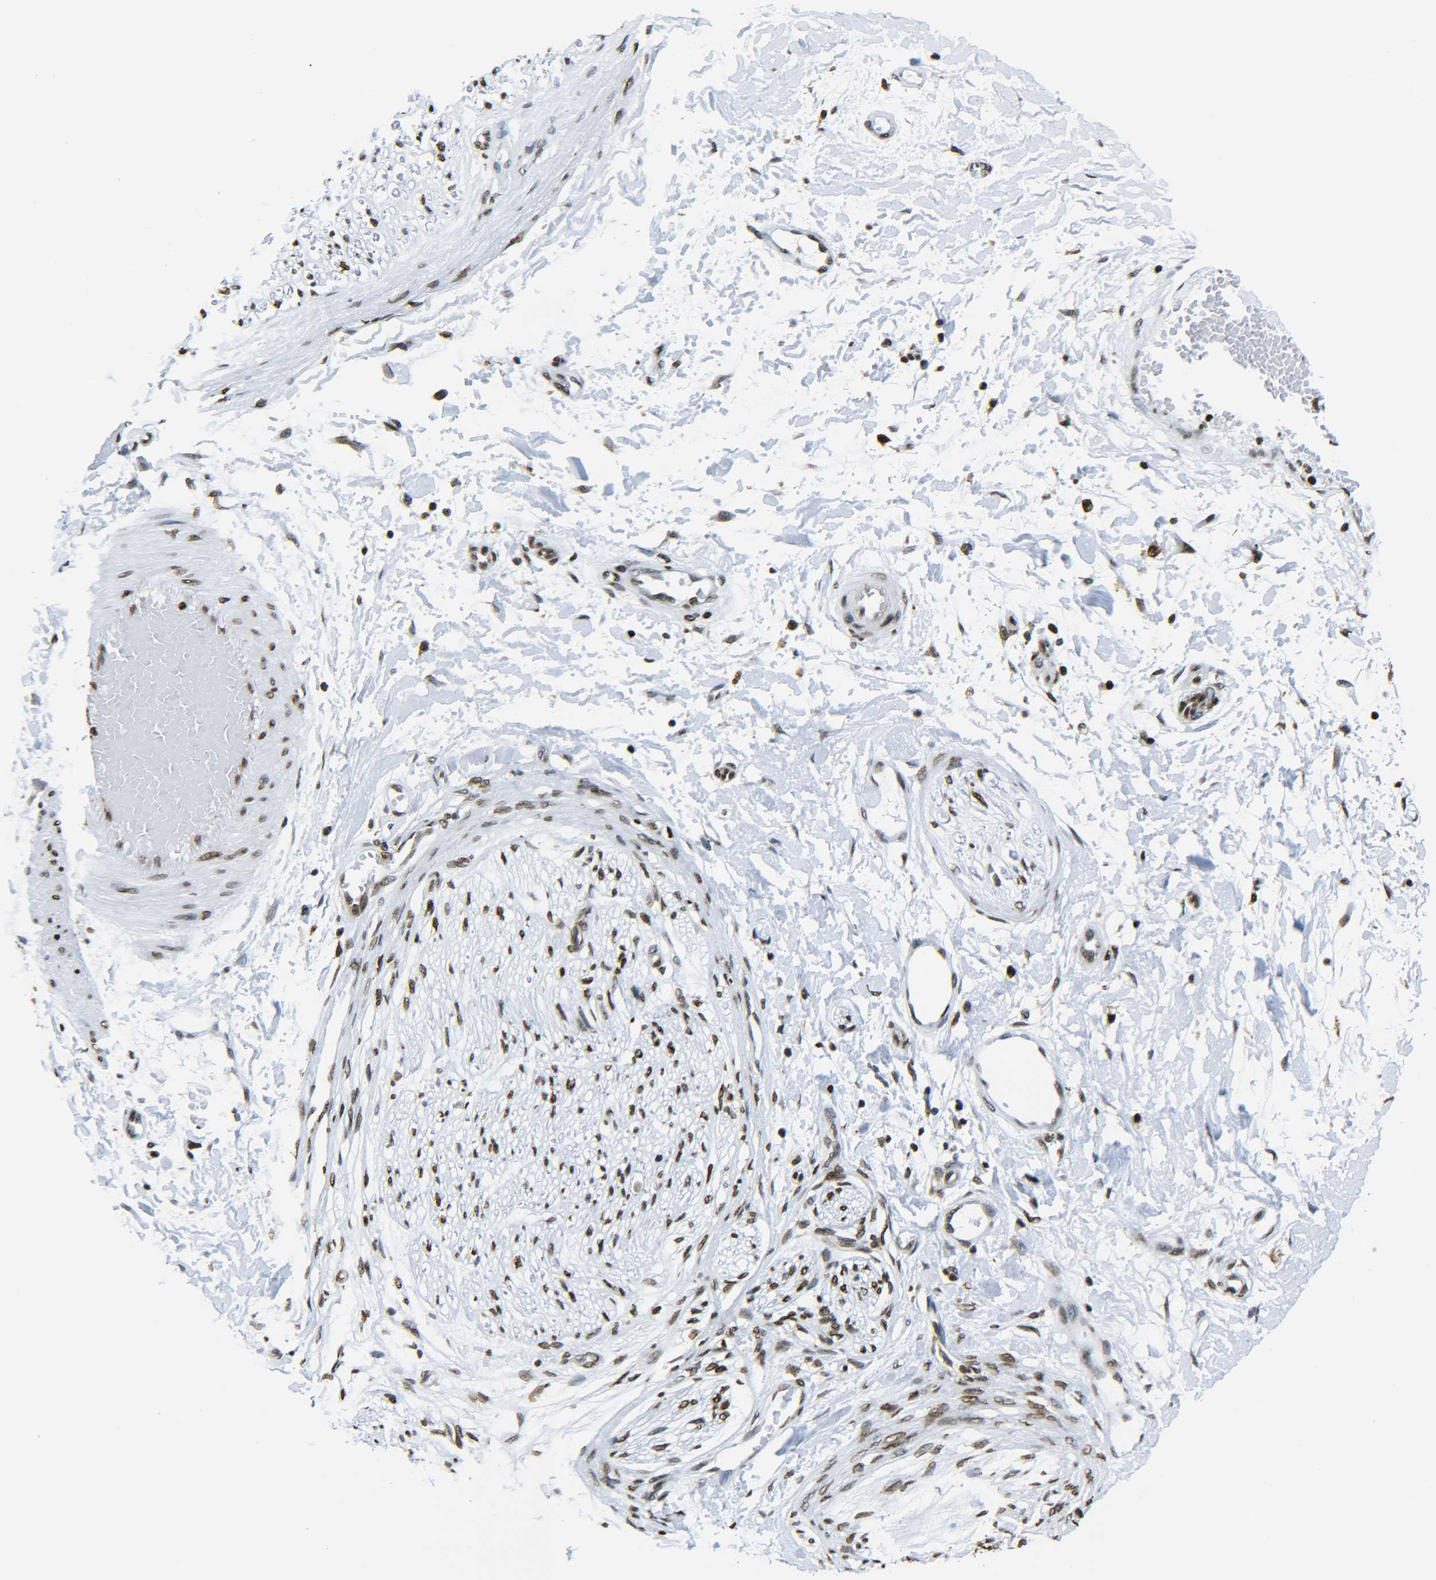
{"staining": {"intensity": "strong", "quantity": ">75%", "location": "nuclear"}, "tissue": "adipose tissue", "cell_type": "Adipocytes", "image_type": "normal", "snomed": [{"axis": "morphology", "description": "Normal tissue, NOS"}, {"axis": "morphology", "description": "Squamous cell carcinoma, NOS"}, {"axis": "topography", "description": "Skin"}, {"axis": "topography", "description": "Peripheral nerve tissue"}], "caption": "IHC photomicrograph of unremarkable adipose tissue stained for a protein (brown), which shows high levels of strong nuclear positivity in approximately >75% of adipocytes.", "gene": "H2AX", "patient": {"sex": "male", "age": 83}}